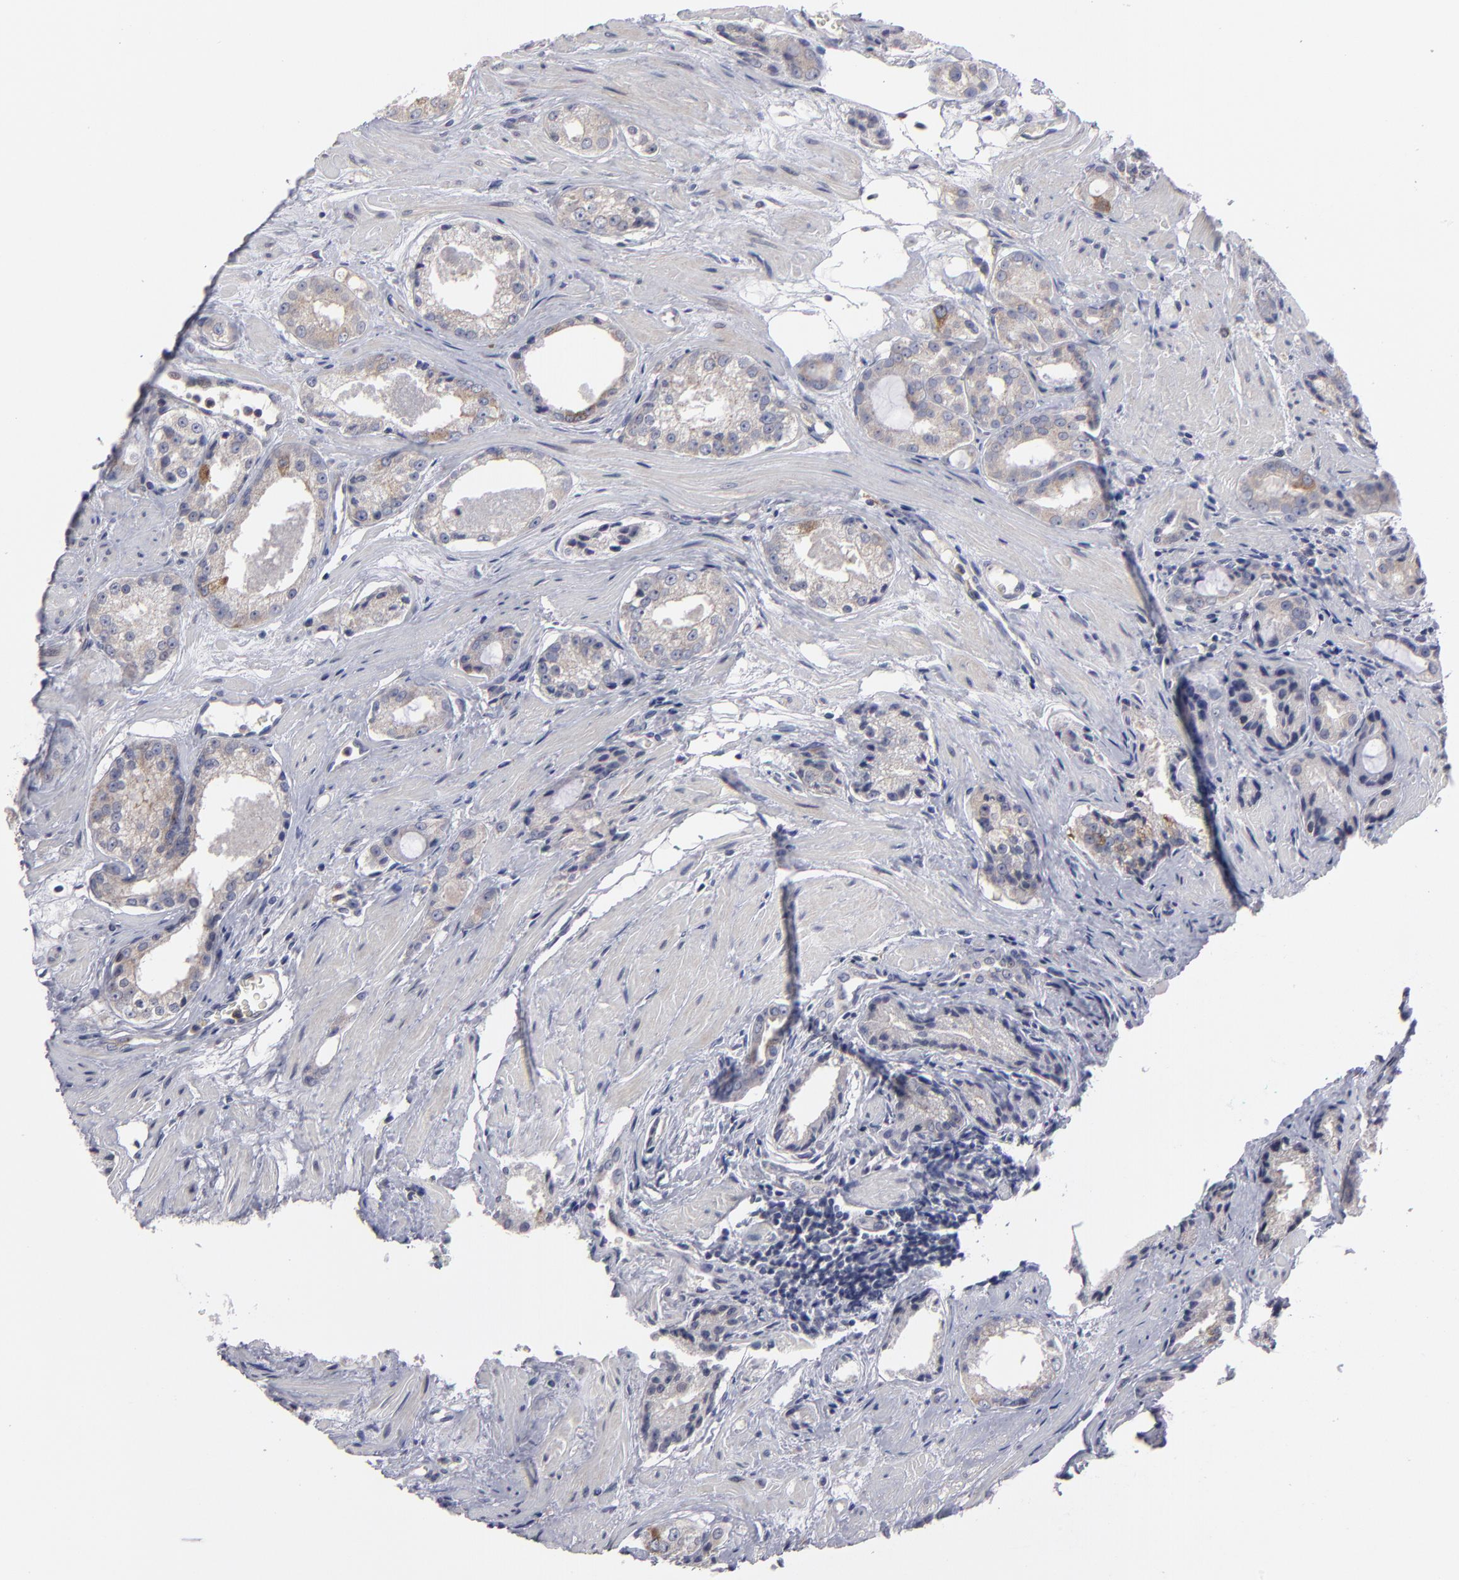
{"staining": {"intensity": "weak", "quantity": ">75%", "location": "cytoplasmic/membranous"}, "tissue": "prostate cancer", "cell_type": "Tumor cells", "image_type": "cancer", "snomed": [{"axis": "morphology", "description": "Adenocarcinoma, Medium grade"}, {"axis": "topography", "description": "Prostate"}], "caption": "Immunohistochemistry of human adenocarcinoma (medium-grade) (prostate) exhibits low levels of weak cytoplasmic/membranous expression in approximately >75% of tumor cells.", "gene": "CEP97", "patient": {"sex": "male", "age": 60}}